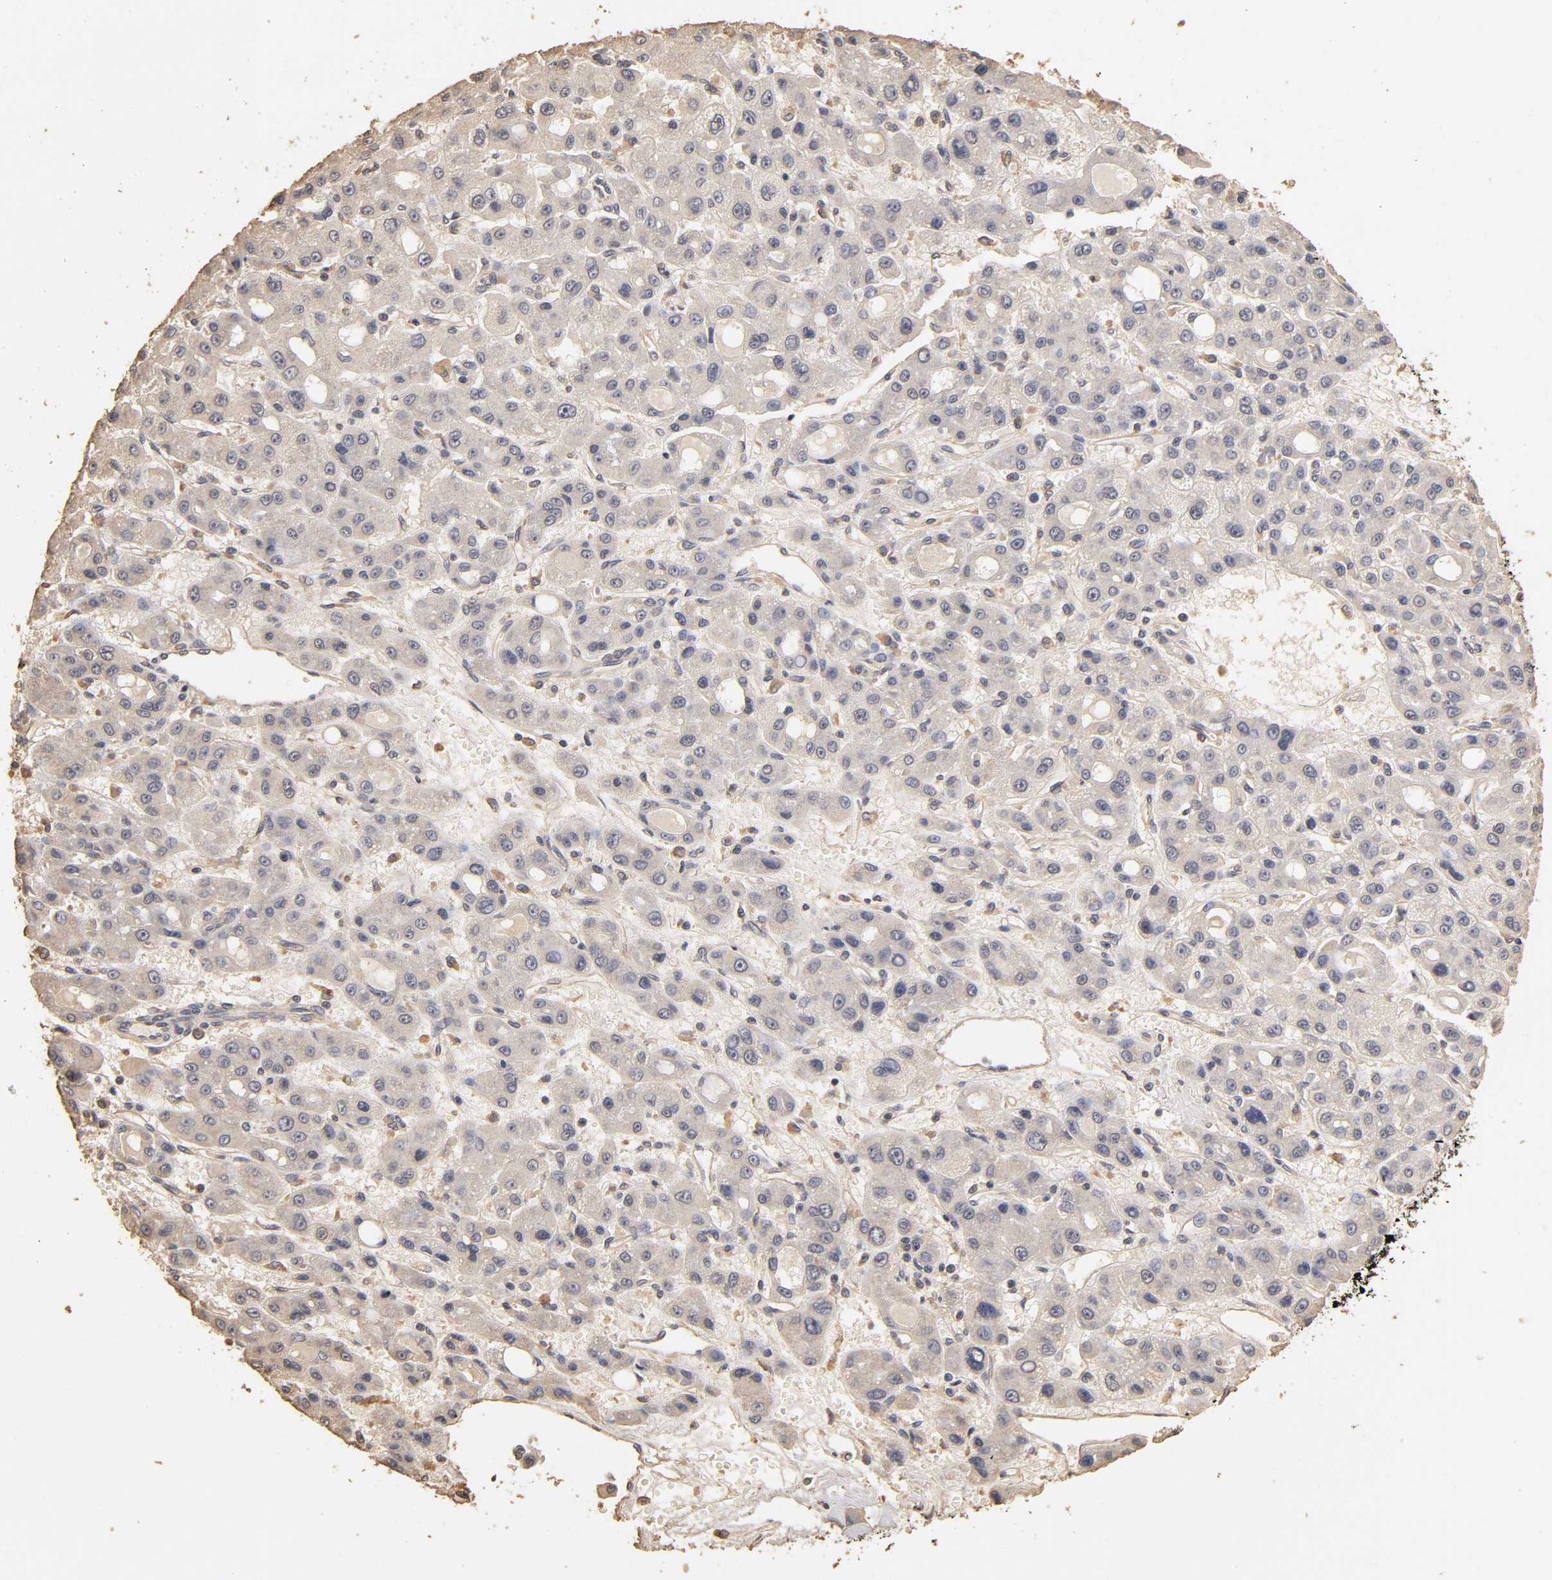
{"staining": {"intensity": "weak", "quantity": "<25%", "location": "cytoplasmic/membranous"}, "tissue": "liver cancer", "cell_type": "Tumor cells", "image_type": "cancer", "snomed": [{"axis": "morphology", "description": "Carcinoma, Hepatocellular, NOS"}, {"axis": "topography", "description": "Liver"}], "caption": "Immunohistochemistry (IHC) of liver cancer shows no positivity in tumor cells.", "gene": "VSIG4", "patient": {"sex": "male", "age": 55}}